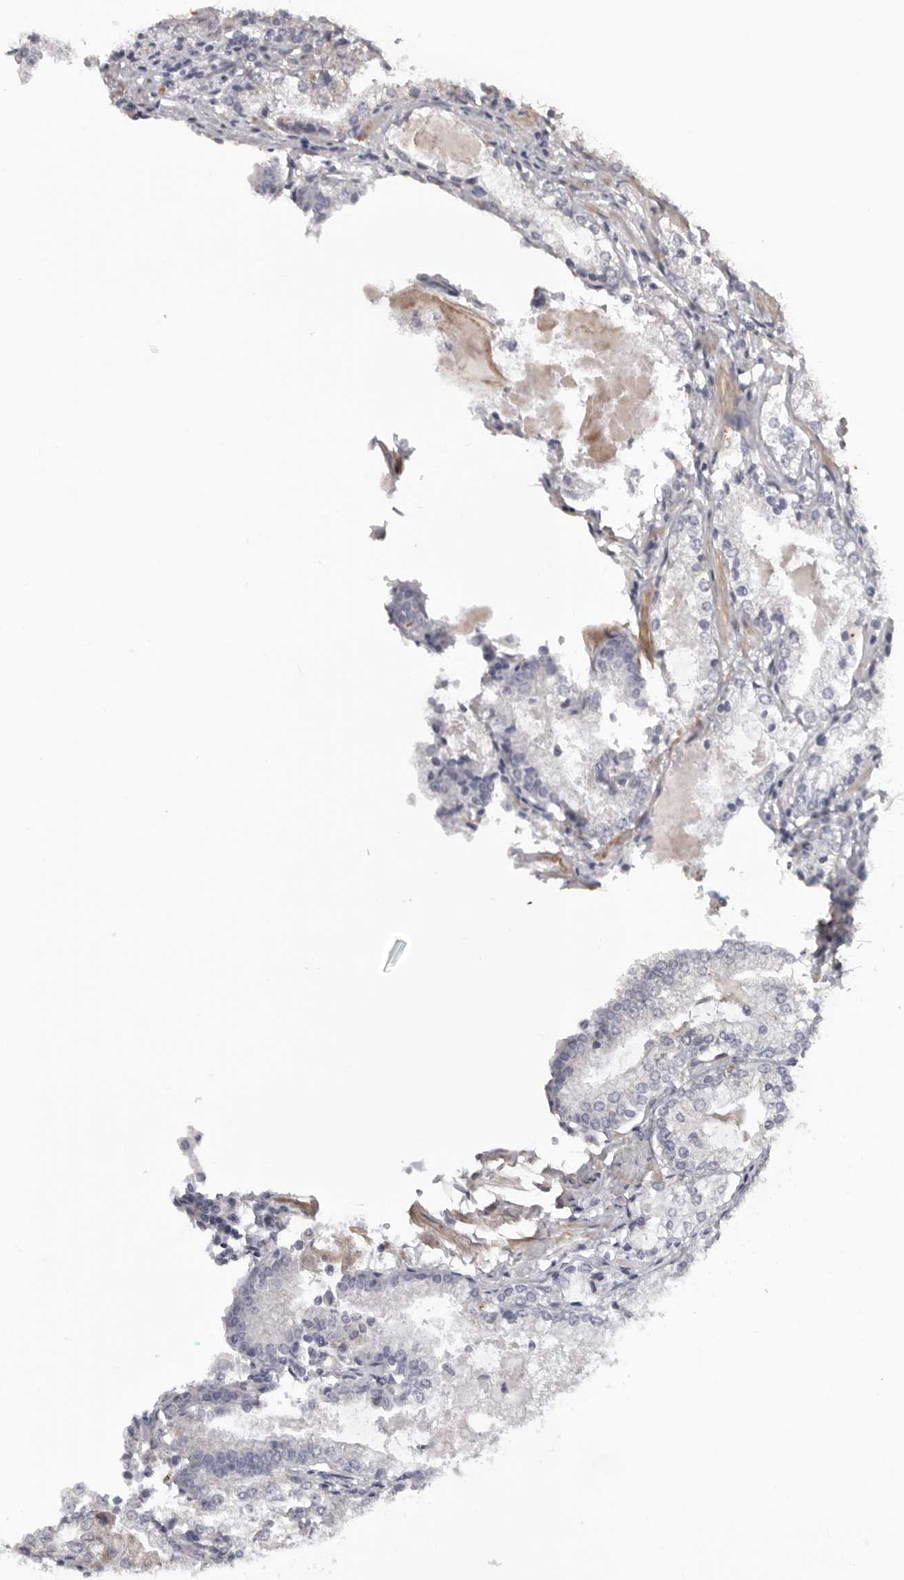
{"staining": {"intensity": "negative", "quantity": "none", "location": "none"}, "tissue": "prostate cancer", "cell_type": "Tumor cells", "image_type": "cancer", "snomed": [{"axis": "morphology", "description": "Adenocarcinoma, High grade"}, {"axis": "topography", "description": "Prostate"}], "caption": "Tumor cells show no significant protein staining in prostate cancer.", "gene": "MRPS10", "patient": {"sex": "male", "age": 63}}